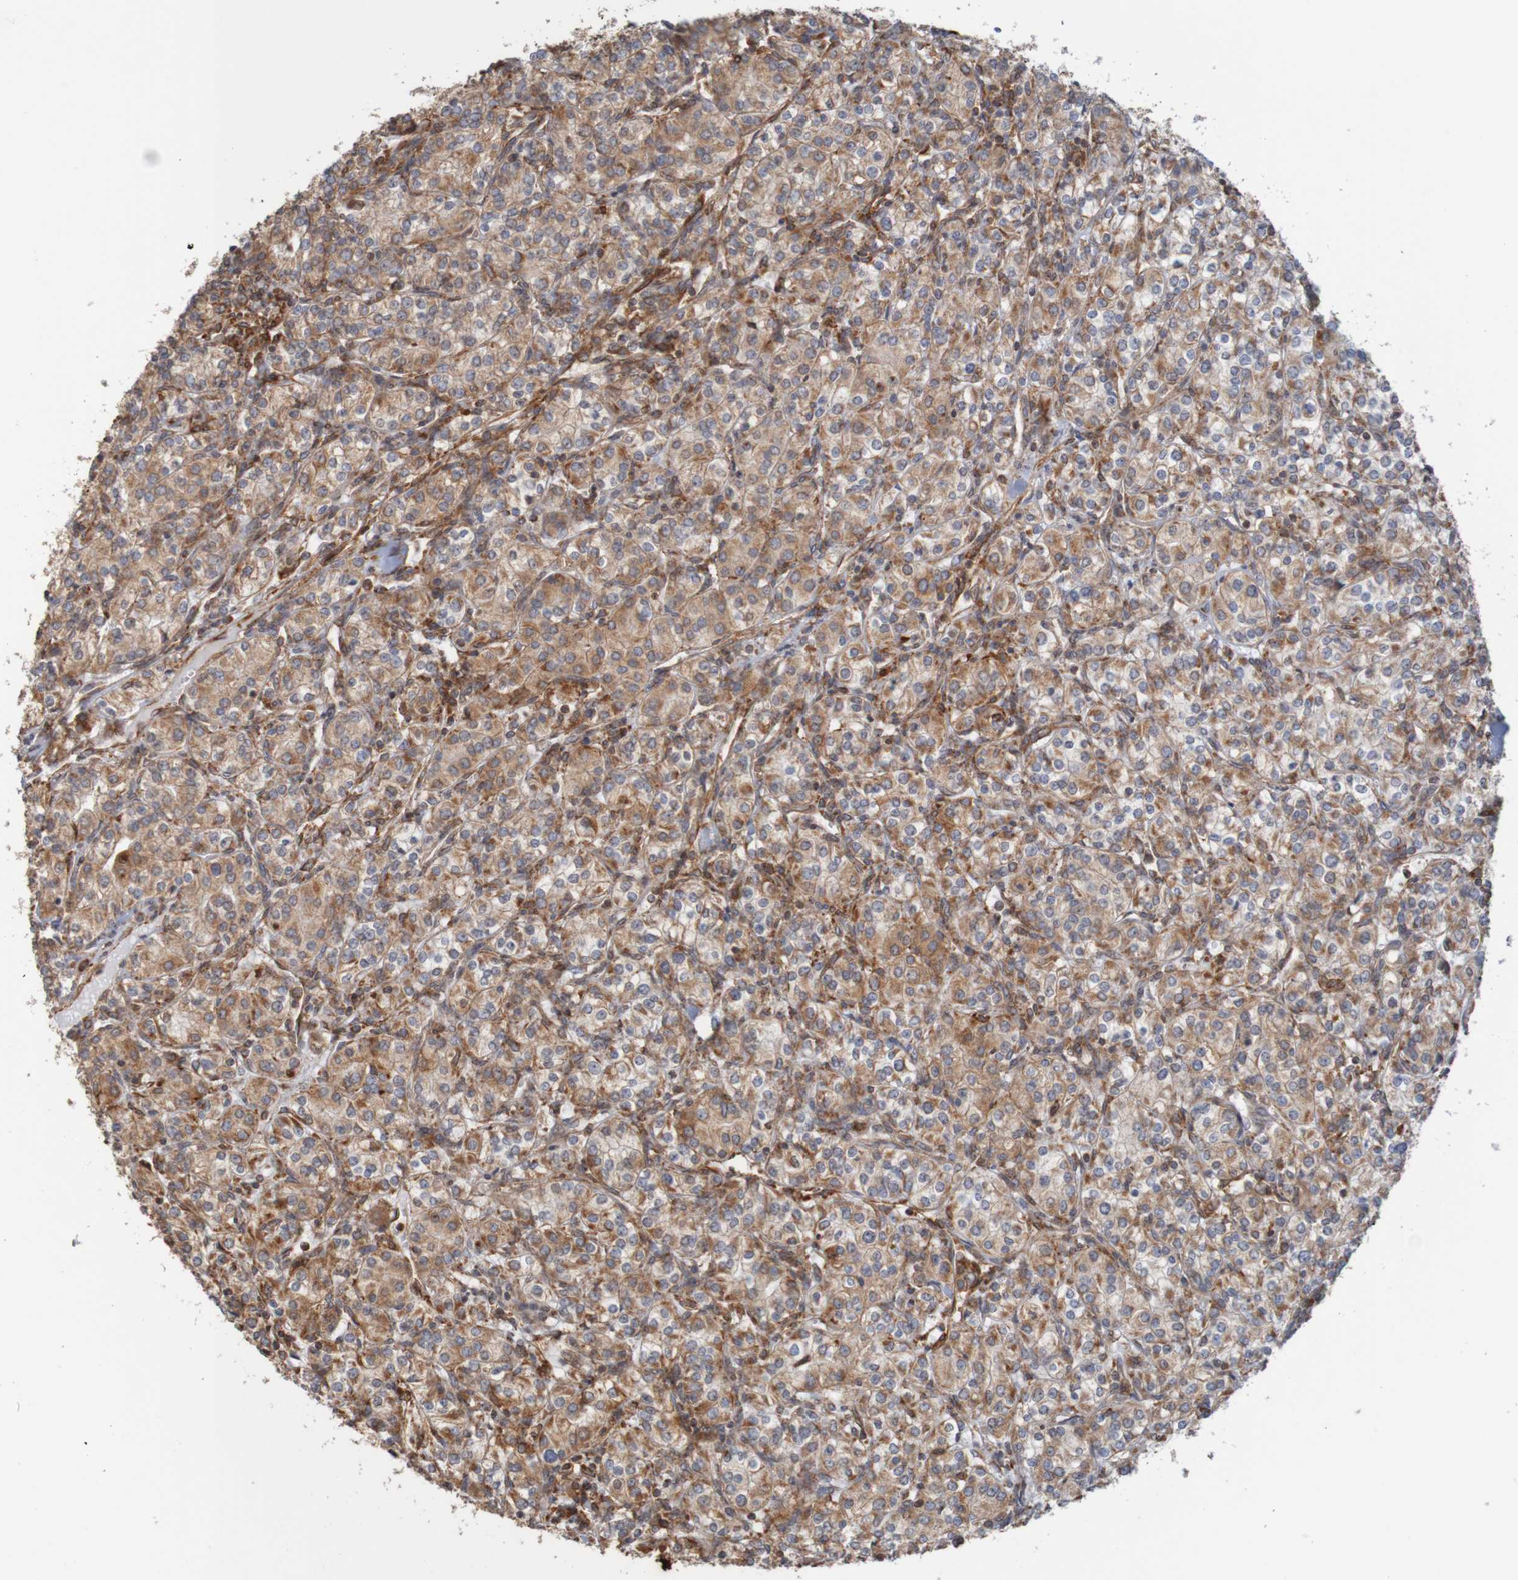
{"staining": {"intensity": "moderate", "quantity": ">75%", "location": "cytoplasmic/membranous"}, "tissue": "renal cancer", "cell_type": "Tumor cells", "image_type": "cancer", "snomed": [{"axis": "morphology", "description": "Adenocarcinoma, NOS"}, {"axis": "topography", "description": "Kidney"}], "caption": "The histopathology image displays immunohistochemical staining of renal adenocarcinoma. There is moderate cytoplasmic/membranous positivity is appreciated in approximately >75% of tumor cells. The staining was performed using DAB to visualize the protein expression in brown, while the nuclei were stained in blue with hematoxylin (Magnification: 20x).", "gene": "PDIA3", "patient": {"sex": "male", "age": 77}}